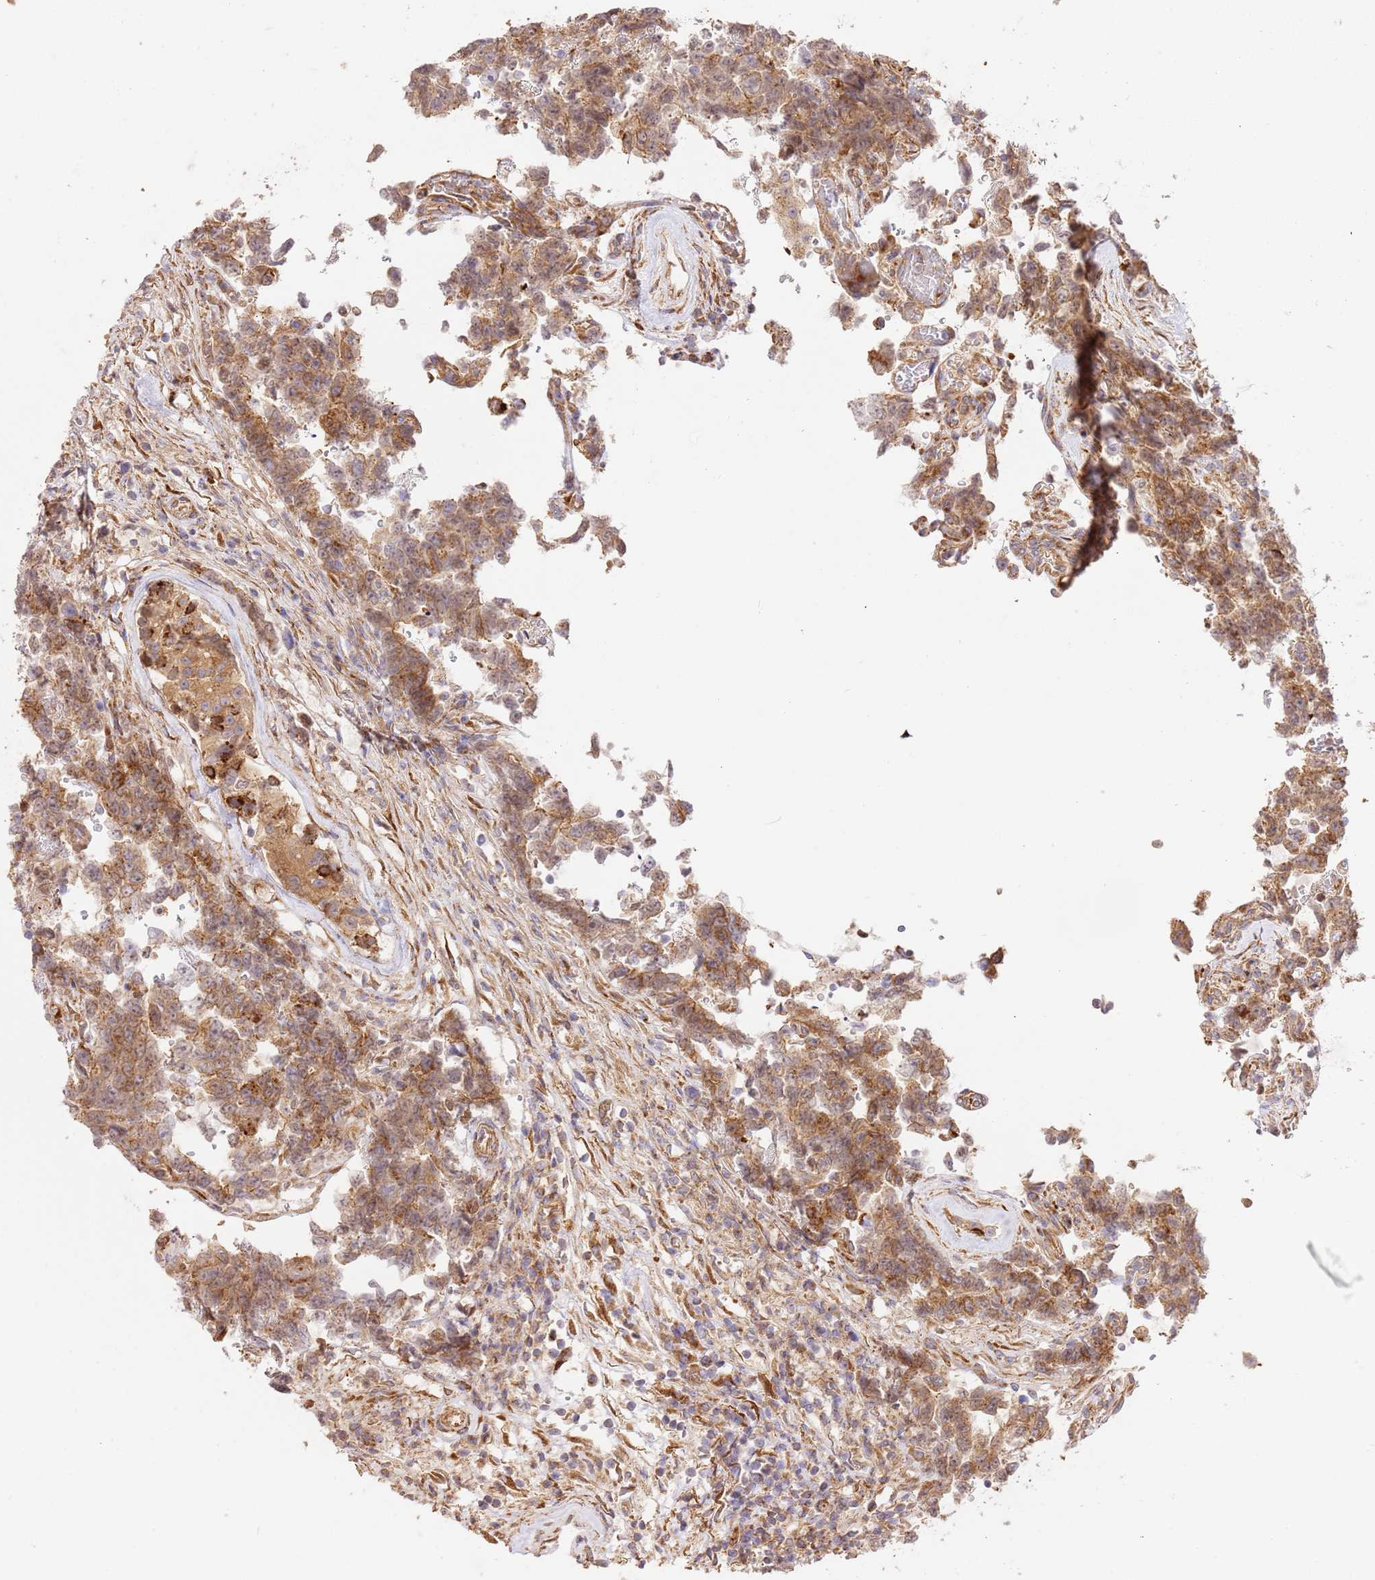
{"staining": {"intensity": "moderate", "quantity": ">75%", "location": "cytoplasmic/membranous"}, "tissue": "testis cancer", "cell_type": "Tumor cells", "image_type": "cancer", "snomed": [{"axis": "morphology", "description": "Normal tissue, NOS"}, {"axis": "morphology", "description": "Carcinoma, Embryonal, NOS"}, {"axis": "topography", "description": "Testis"}, {"axis": "topography", "description": "Epididymis"}], "caption": "Protein staining exhibits moderate cytoplasmic/membranous staining in approximately >75% of tumor cells in embryonal carcinoma (testis).", "gene": "ZBTB39", "patient": {"sex": "male", "age": 25}}